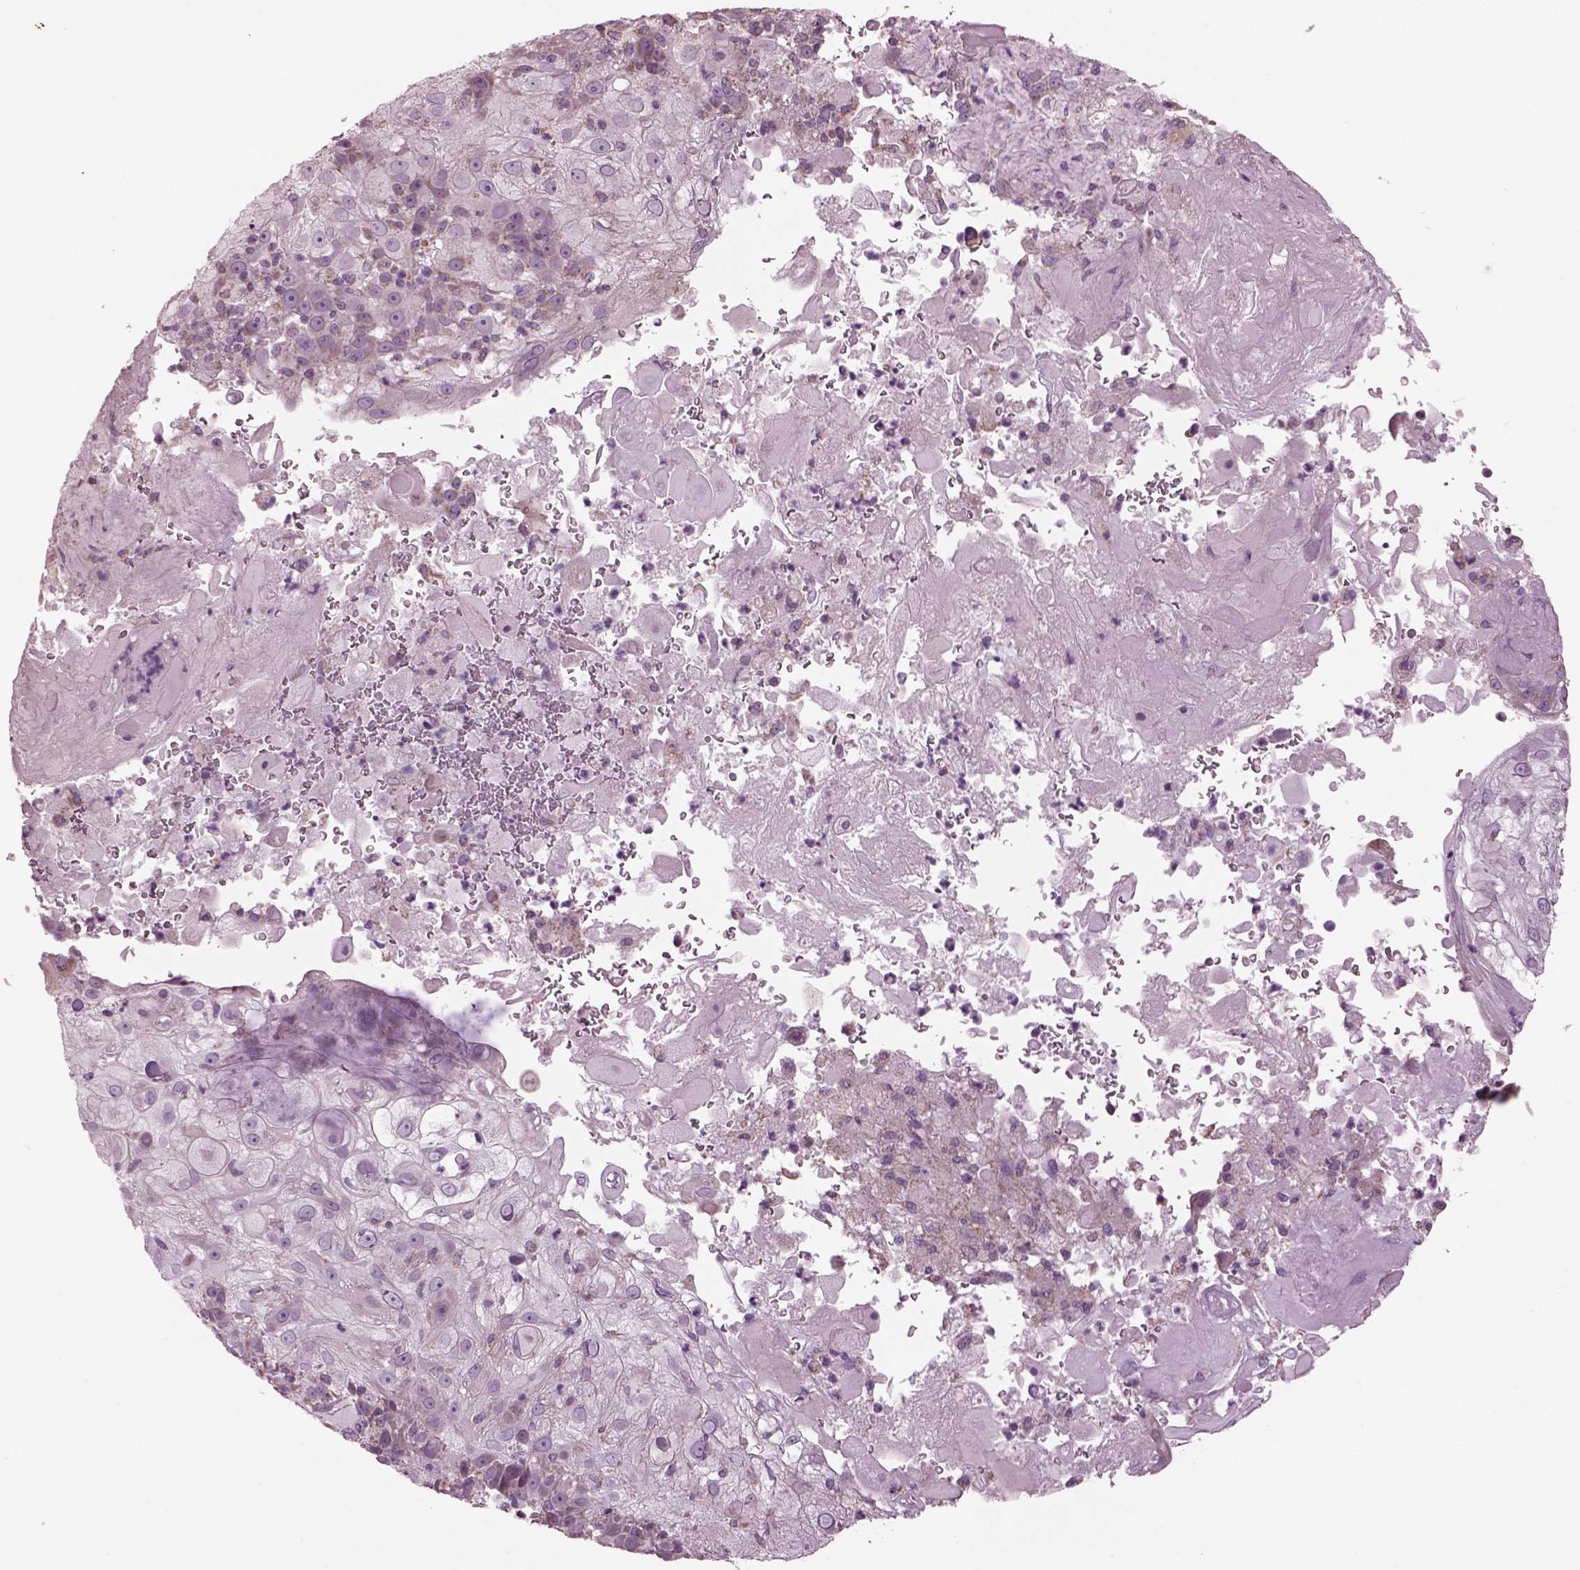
{"staining": {"intensity": "negative", "quantity": "none", "location": "none"}, "tissue": "skin cancer", "cell_type": "Tumor cells", "image_type": "cancer", "snomed": [{"axis": "morphology", "description": "Normal tissue, NOS"}, {"axis": "morphology", "description": "Squamous cell carcinoma, NOS"}, {"axis": "topography", "description": "Skin"}], "caption": "Tumor cells are negative for brown protein staining in skin cancer (squamous cell carcinoma).", "gene": "SPATA7", "patient": {"sex": "female", "age": 83}}